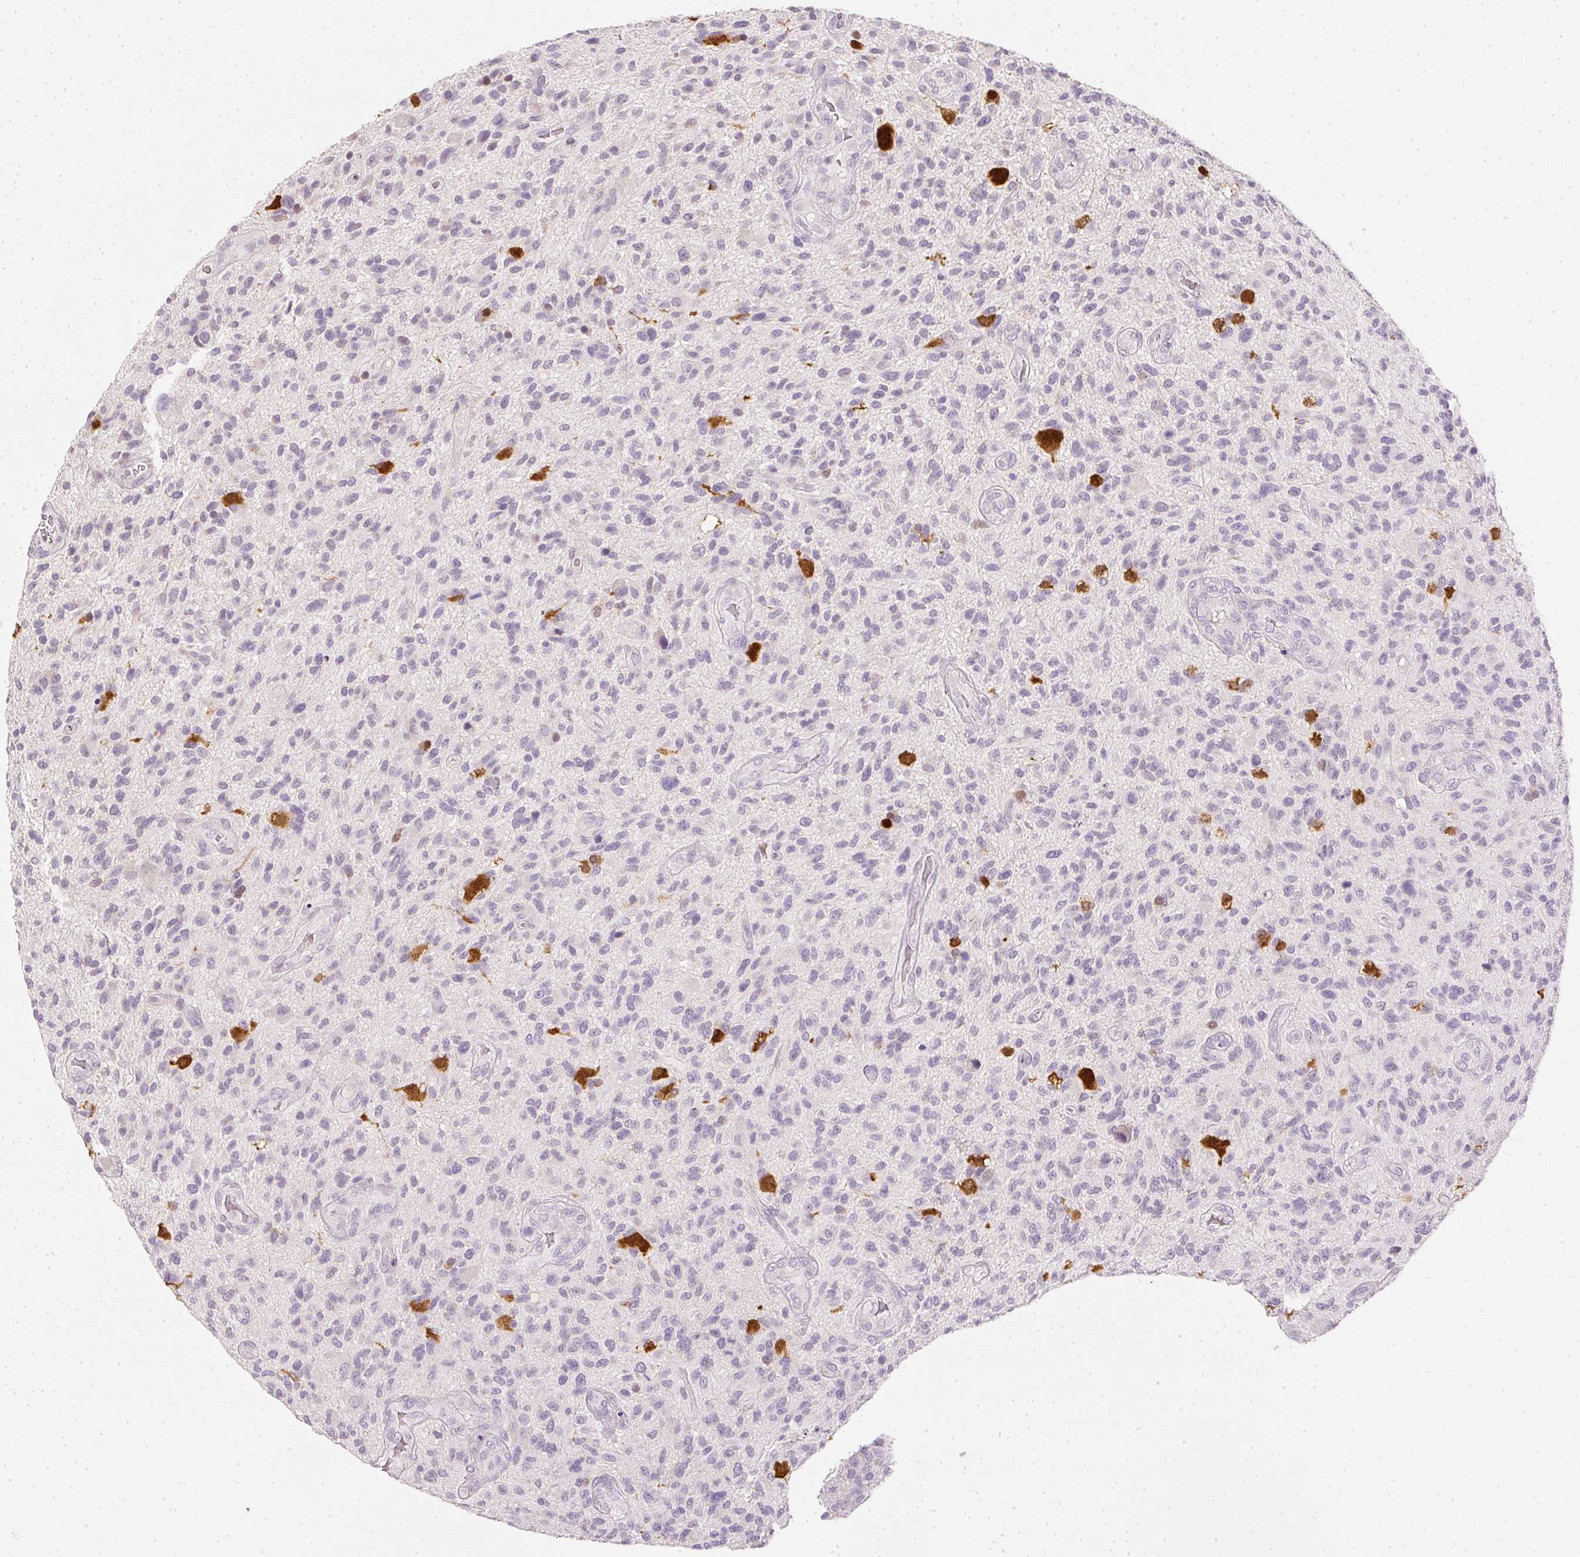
{"staining": {"intensity": "negative", "quantity": "none", "location": "none"}, "tissue": "glioma", "cell_type": "Tumor cells", "image_type": "cancer", "snomed": [{"axis": "morphology", "description": "Glioma, malignant, High grade"}, {"axis": "topography", "description": "Brain"}], "caption": "Glioma stained for a protein using IHC exhibits no positivity tumor cells.", "gene": "ELAVL3", "patient": {"sex": "male", "age": 47}}